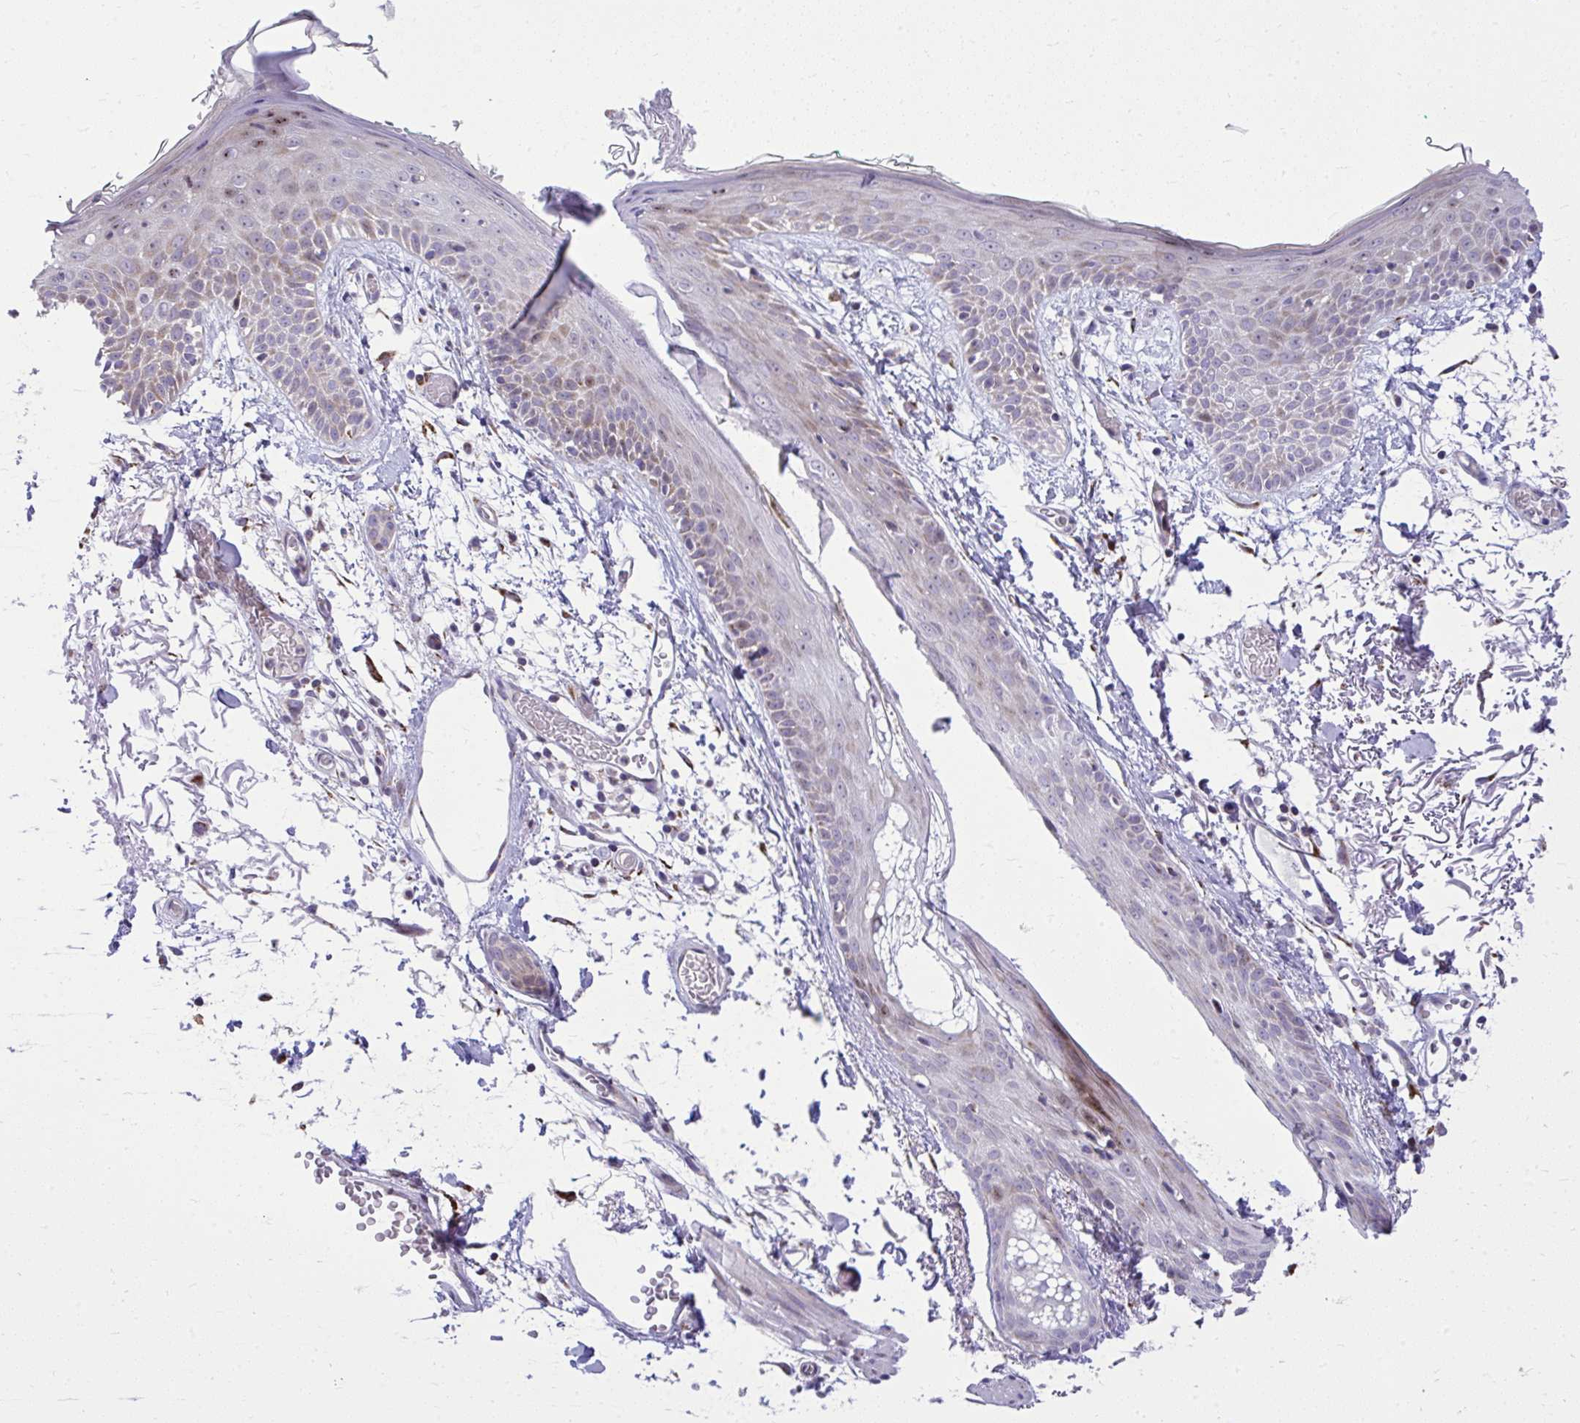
{"staining": {"intensity": "negative", "quantity": "none", "location": "none"}, "tissue": "skin", "cell_type": "Fibroblasts", "image_type": "normal", "snomed": [{"axis": "morphology", "description": "Normal tissue, NOS"}, {"axis": "topography", "description": "Skin"}], "caption": "Micrograph shows no protein positivity in fibroblasts of unremarkable skin.", "gene": "GPRIN3", "patient": {"sex": "male", "age": 79}}